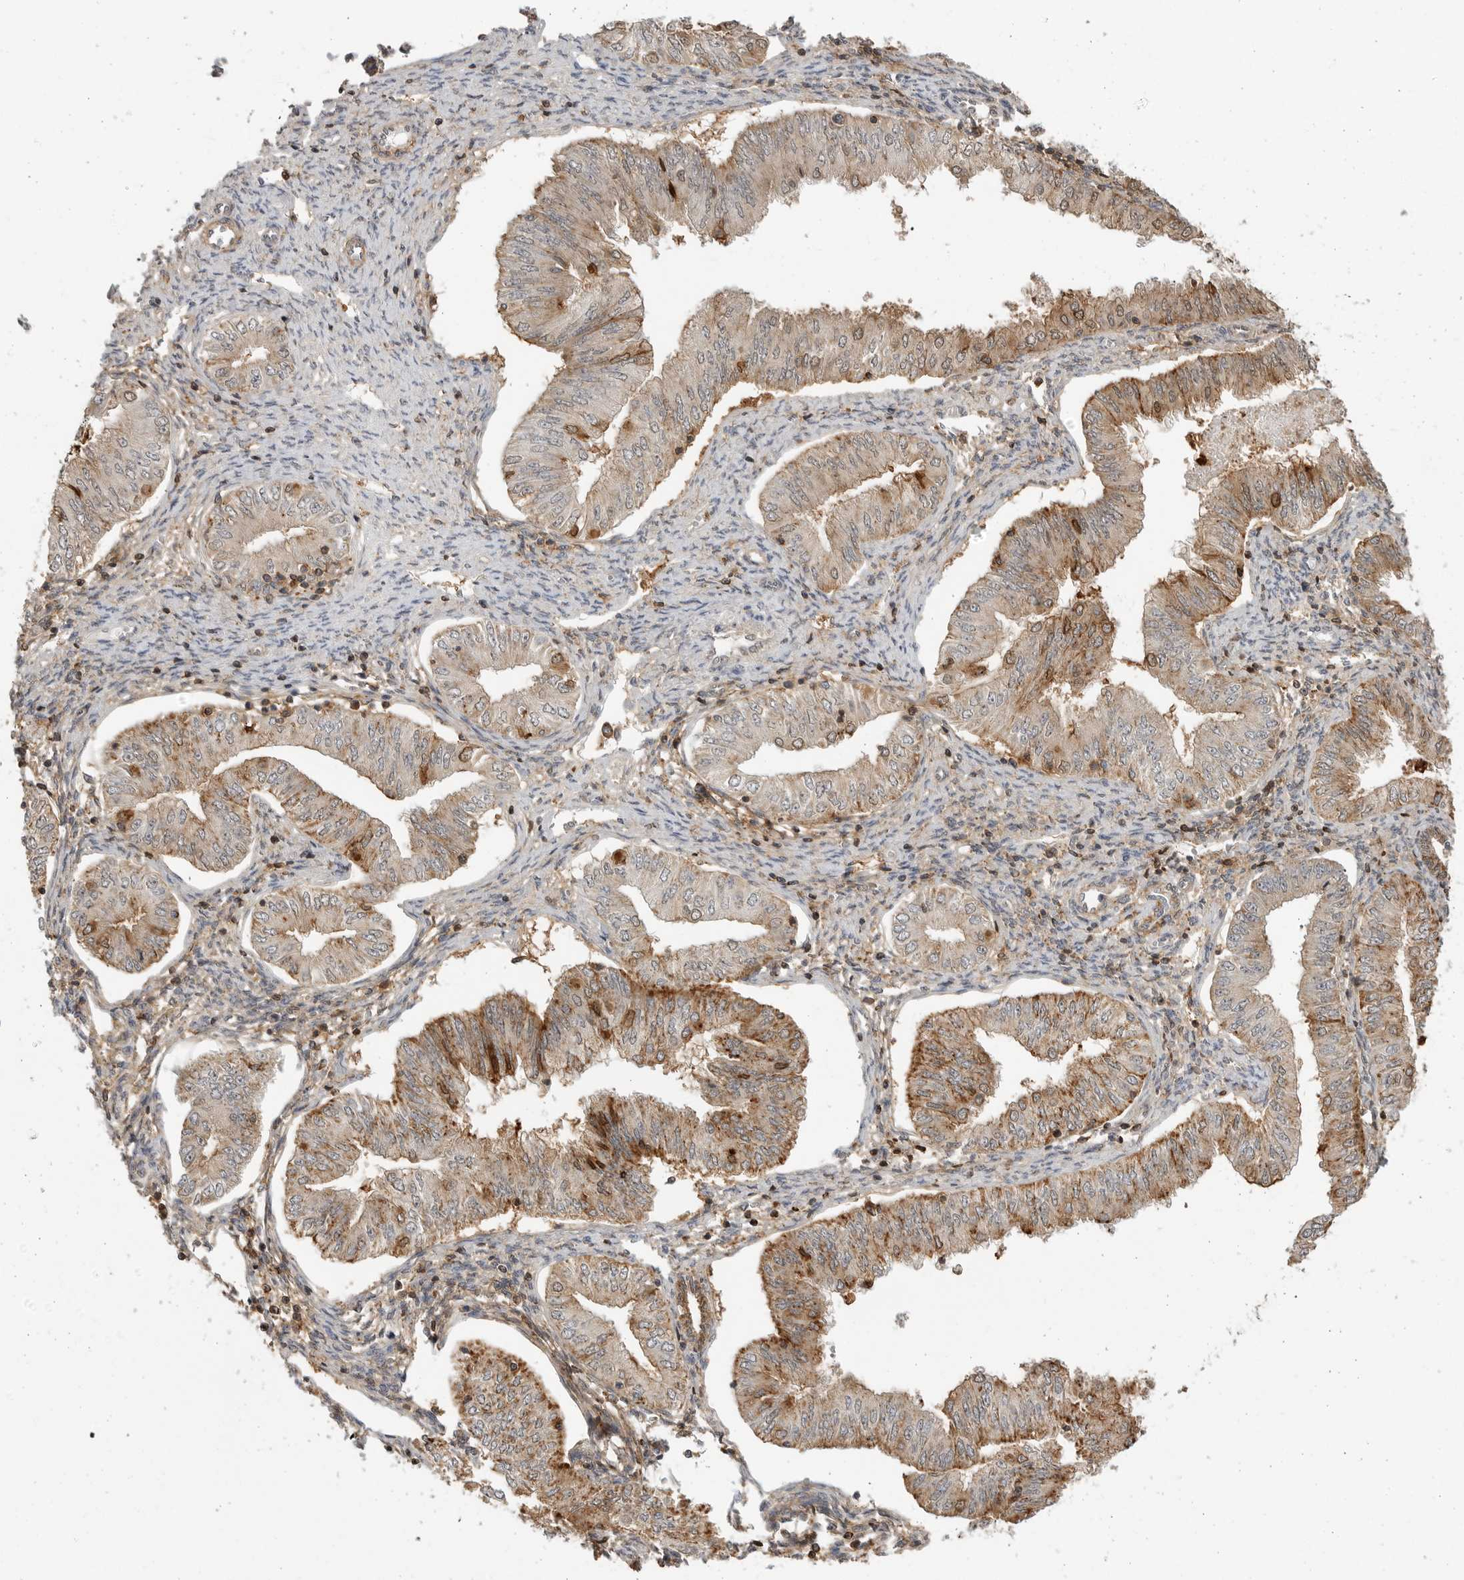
{"staining": {"intensity": "moderate", "quantity": ">75%", "location": "cytoplasmic/membranous"}, "tissue": "endometrial cancer", "cell_type": "Tumor cells", "image_type": "cancer", "snomed": [{"axis": "morphology", "description": "Normal tissue, NOS"}, {"axis": "morphology", "description": "Adenocarcinoma, NOS"}, {"axis": "topography", "description": "Endometrium"}], "caption": "Immunohistochemistry (IHC) staining of endometrial cancer (adenocarcinoma), which shows medium levels of moderate cytoplasmic/membranous expression in approximately >75% of tumor cells indicating moderate cytoplasmic/membranous protein expression. The staining was performed using DAB (brown) for protein detection and nuclei were counterstained in hematoxylin (blue).", "gene": "ANXA11", "patient": {"sex": "female", "age": 53}}